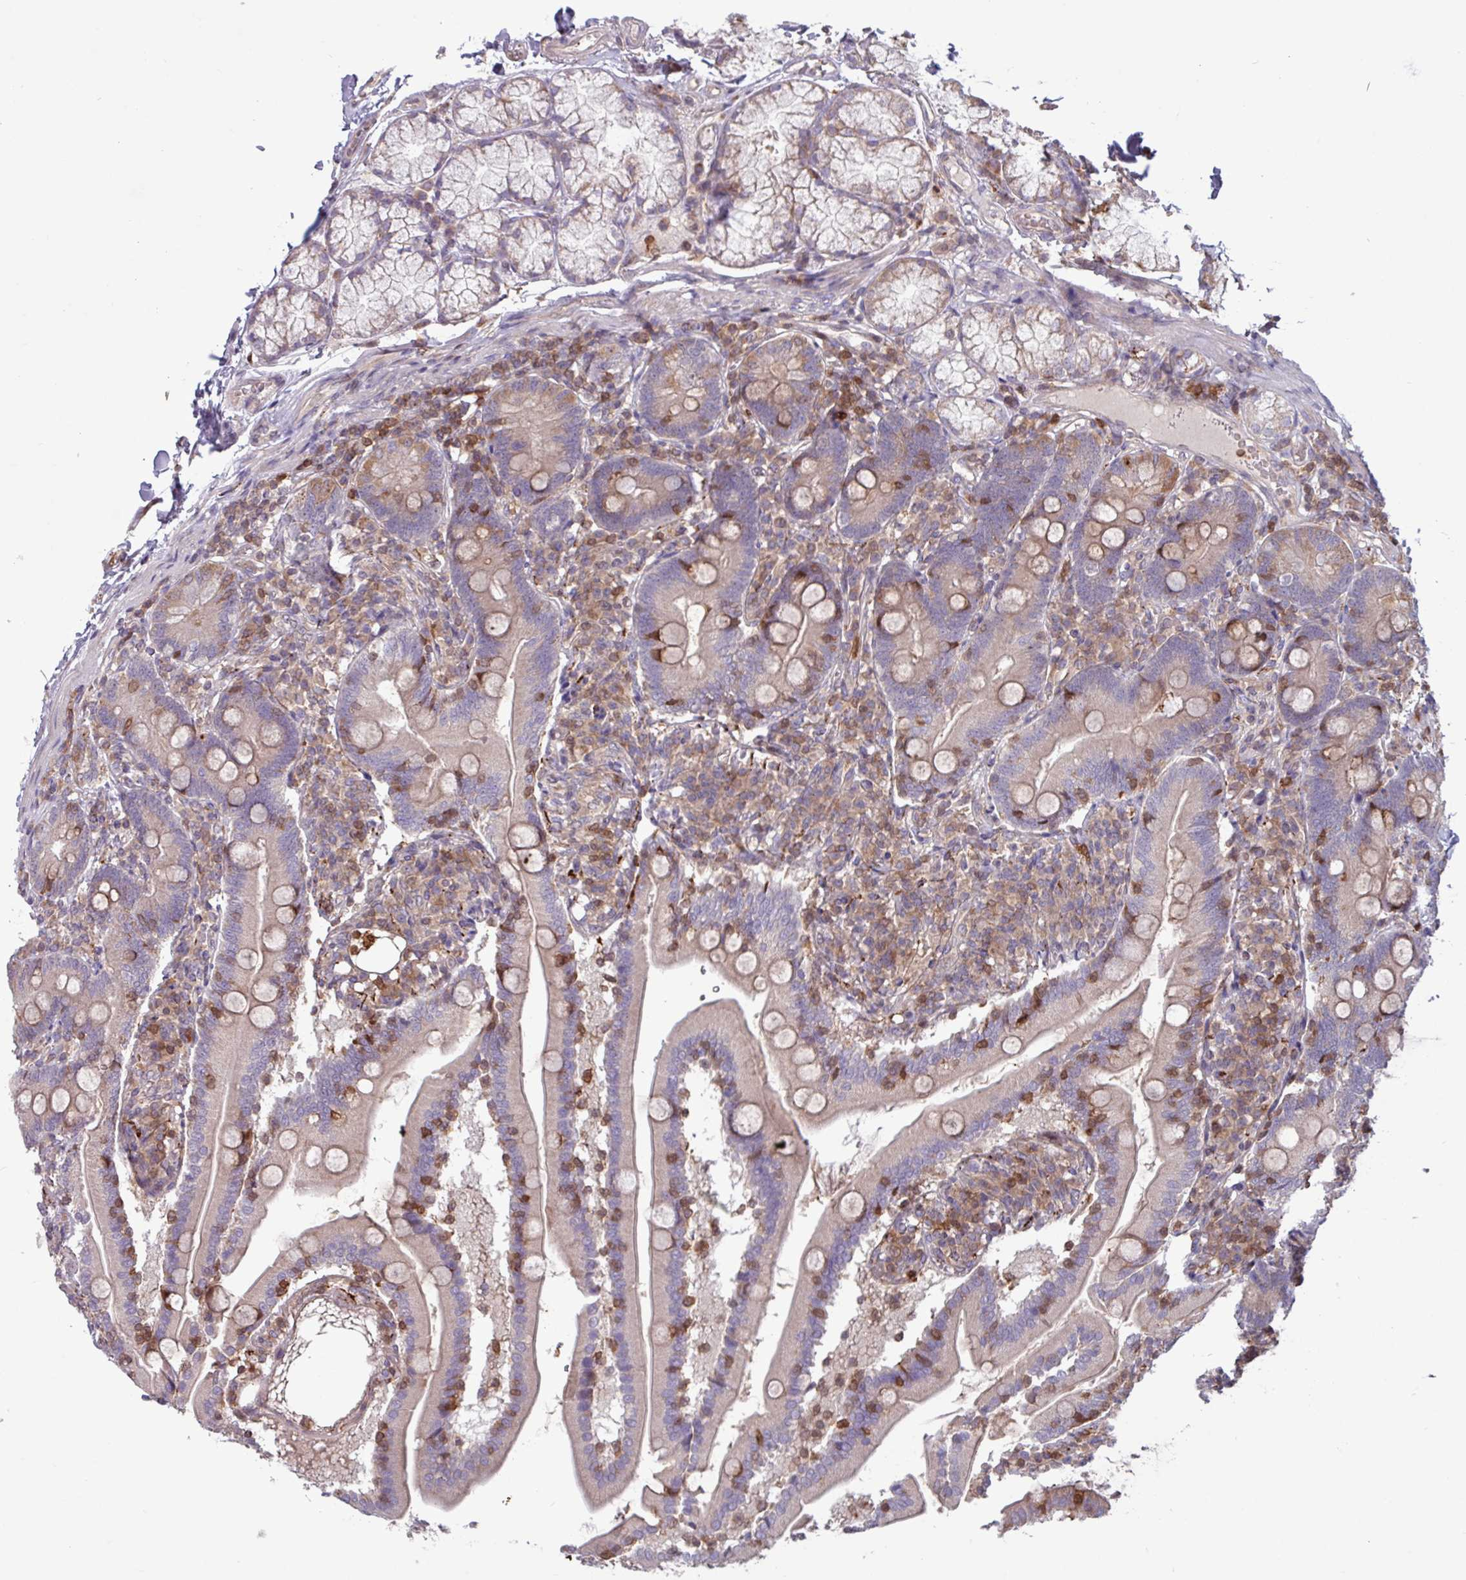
{"staining": {"intensity": "weak", "quantity": "<25%", "location": "cytoplasmic/membranous"}, "tissue": "duodenum", "cell_type": "Glandular cells", "image_type": "normal", "snomed": [{"axis": "morphology", "description": "Normal tissue, NOS"}, {"axis": "topography", "description": "Duodenum"}], "caption": "Micrograph shows no protein expression in glandular cells of normal duodenum. (DAB (3,3'-diaminobenzidine) IHC, high magnification).", "gene": "SEC61G", "patient": {"sex": "female", "age": 67}}